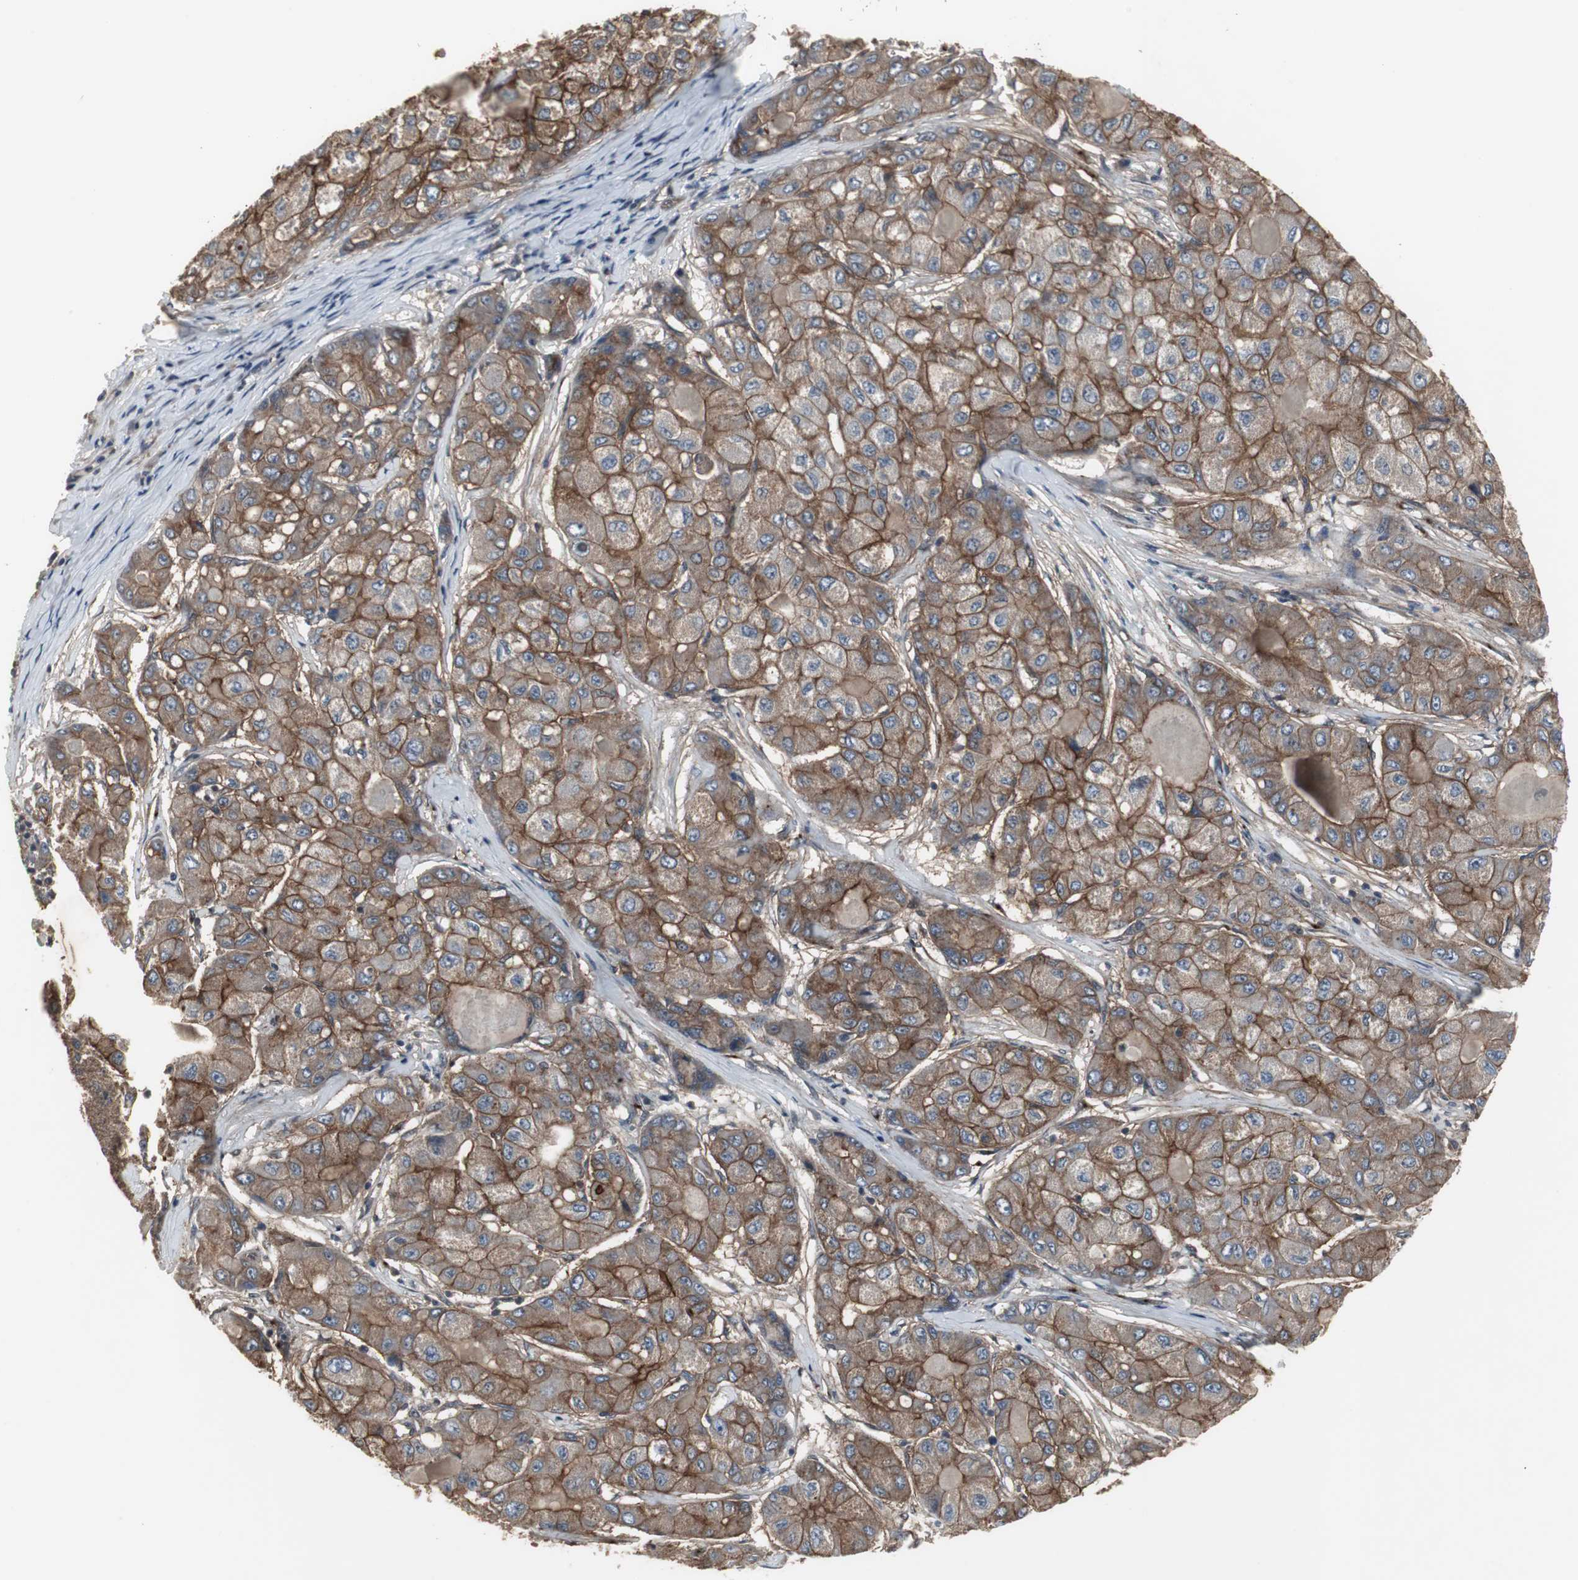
{"staining": {"intensity": "moderate", "quantity": ">75%", "location": "cytoplasmic/membranous"}, "tissue": "liver cancer", "cell_type": "Tumor cells", "image_type": "cancer", "snomed": [{"axis": "morphology", "description": "Carcinoma, Hepatocellular, NOS"}, {"axis": "topography", "description": "Liver"}], "caption": "Moderate cytoplasmic/membranous staining is seen in about >75% of tumor cells in liver cancer.", "gene": "ATP2B2", "patient": {"sex": "male", "age": 80}}